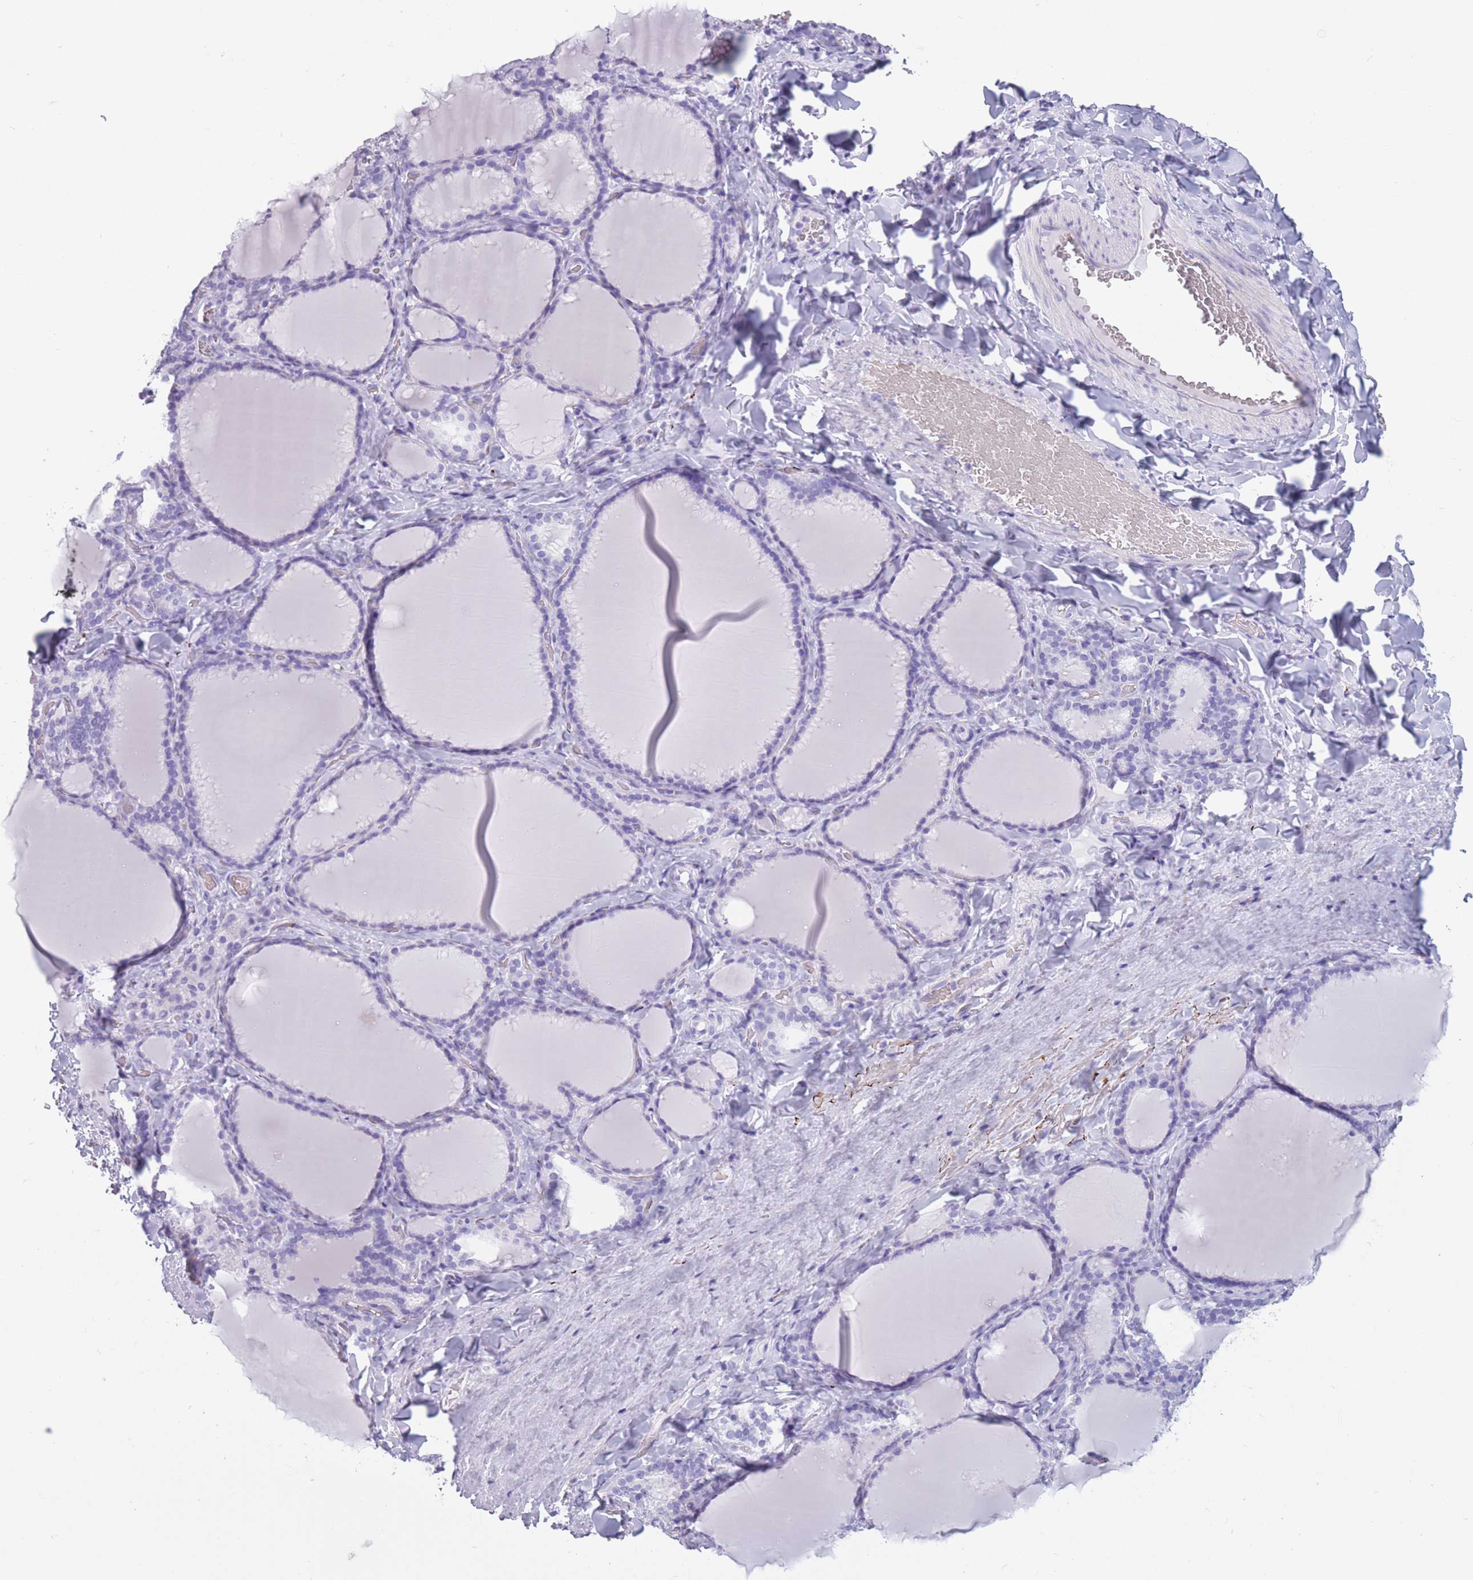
{"staining": {"intensity": "negative", "quantity": "none", "location": "none"}, "tissue": "thyroid gland", "cell_type": "Glandular cells", "image_type": "normal", "snomed": [{"axis": "morphology", "description": "Normal tissue, NOS"}, {"axis": "topography", "description": "Thyroid gland"}], "caption": "IHC photomicrograph of normal thyroid gland: human thyroid gland stained with DAB (3,3'-diaminobenzidine) exhibits no significant protein positivity in glandular cells. (DAB immunohistochemistry (IHC) visualized using brightfield microscopy, high magnification).", "gene": "OR7C1", "patient": {"sex": "female", "age": 31}}